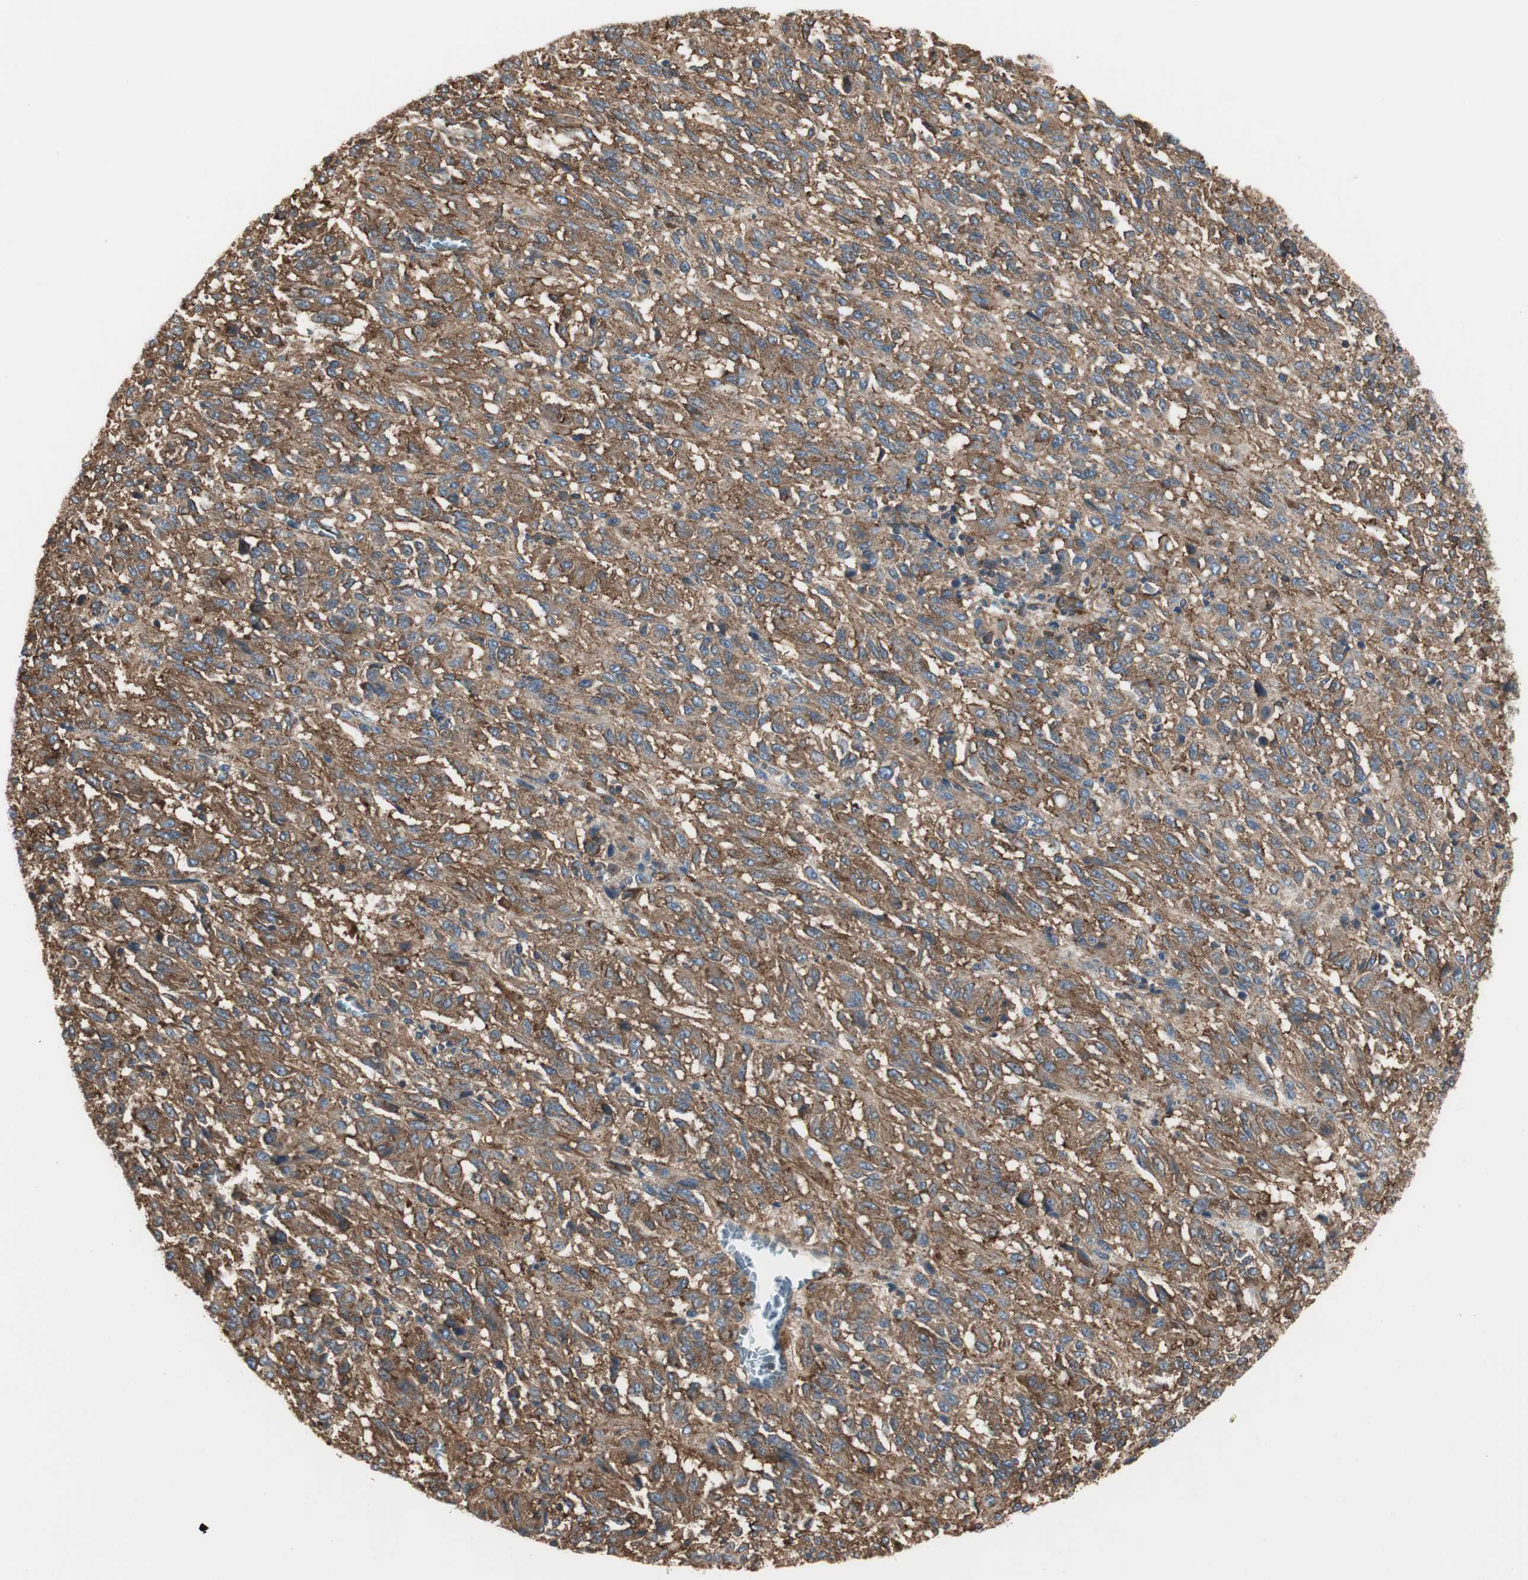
{"staining": {"intensity": "strong", "quantity": ">75%", "location": "cytoplasmic/membranous"}, "tissue": "melanoma", "cell_type": "Tumor cells", "image_type": "cancer", "snomed": [{"axis": "morphology", "description": "Malignant melanoma, Metastatic site"}, {"axis": "topography", "description": "Lung"}], "caption": "Immunohistochemistry image of neoplastic tissue: melanoma stained using immunohistochemistry exhibits high levels of strong protein expression localized specifically in the cytoplasmic/membranous of tumor cells, appearing as a cytoplasmic/membranous brown color.", "gene": "H6PD", "patient": {"sex": "male", "age": 64}}